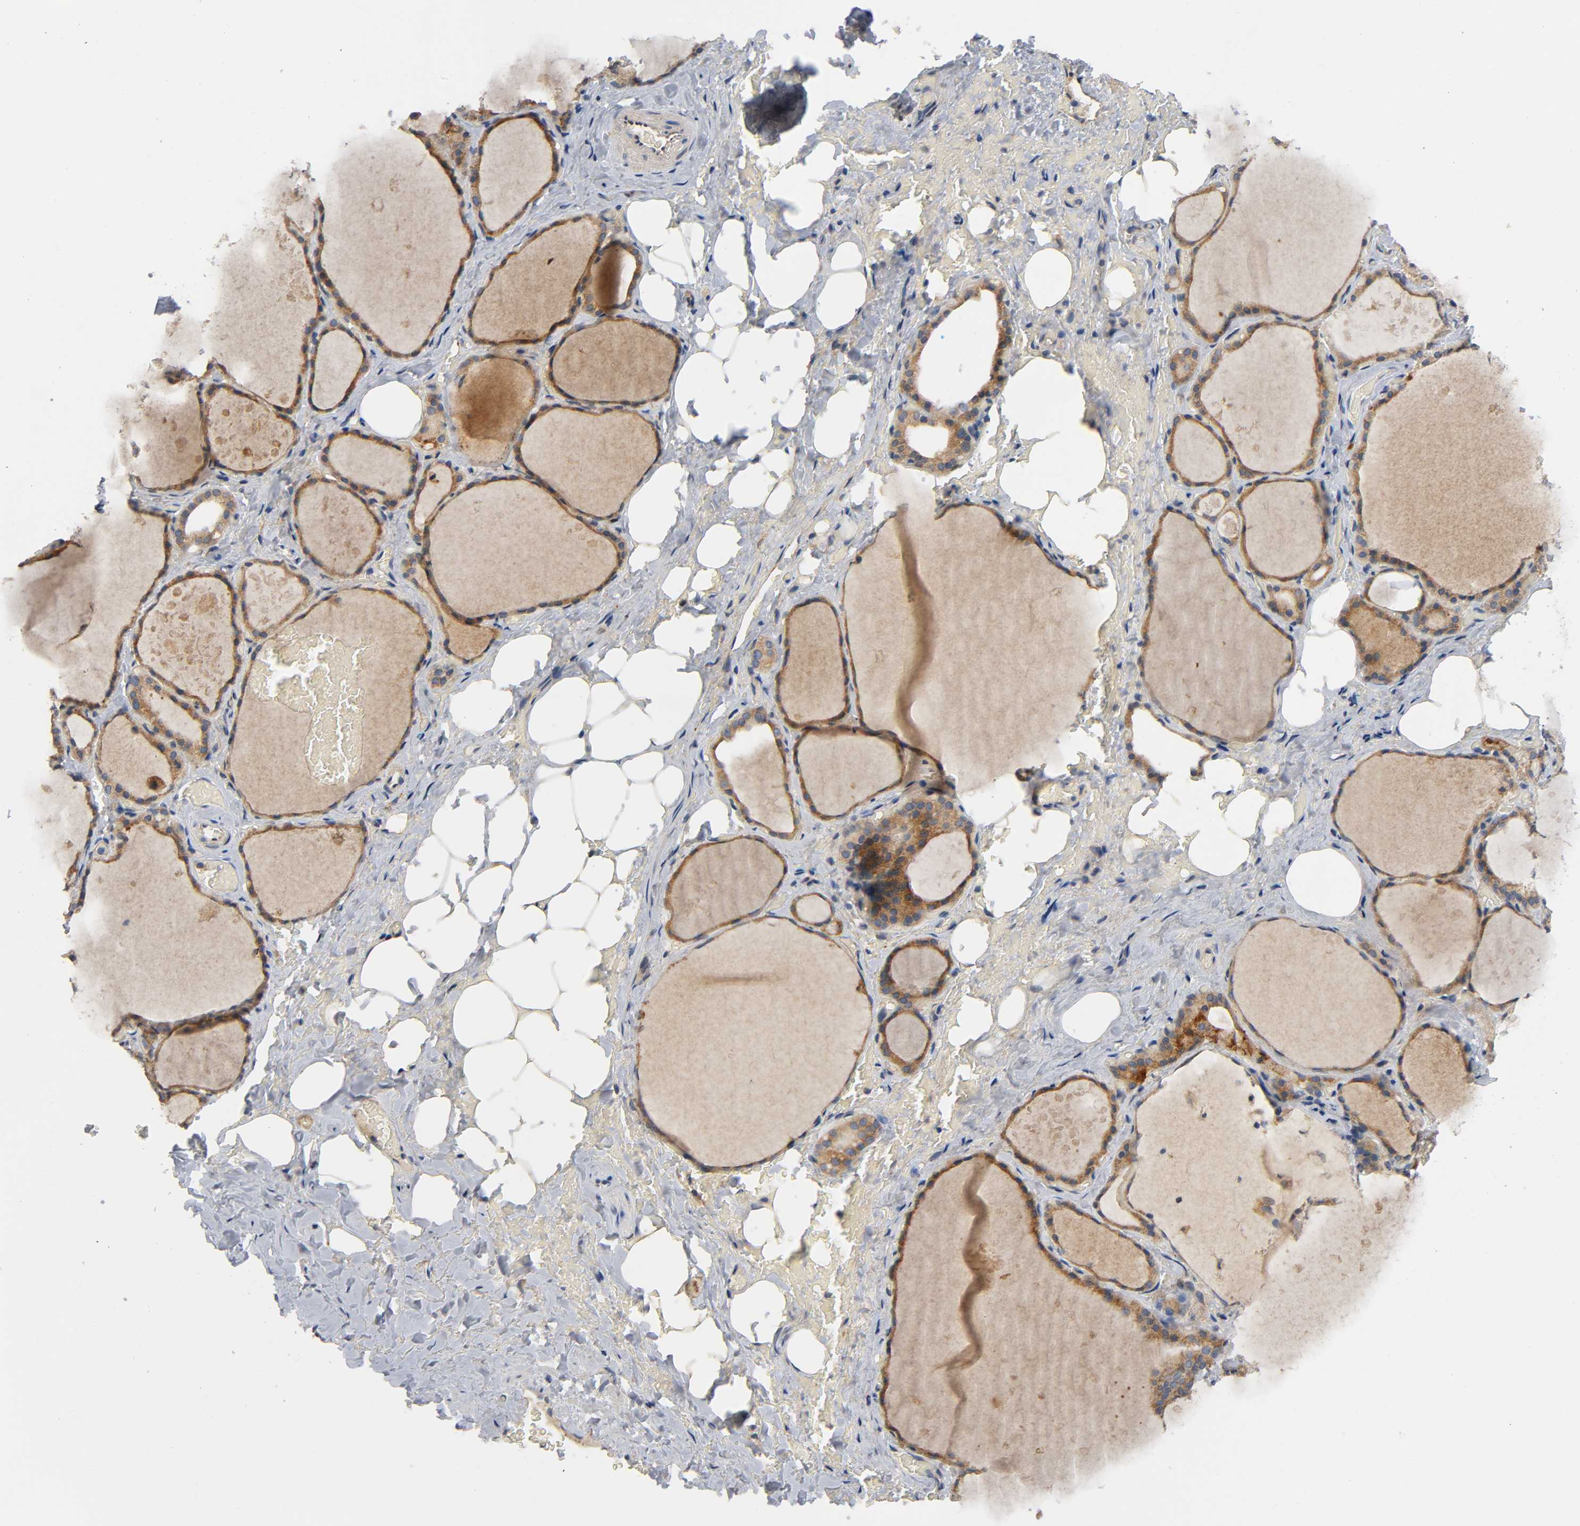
{"staining": {"intensity": "moderate", "quantity": ">75%", "location": "cytoplasmic/membranous"}, "tissue": "thyroid gland", "cell_type": "Glandular cells", "image_type": "normal", "snomed": [{"axis": "morphology", "description": "Normal tissue, NOS"}, {"axis": "topography", "description": "Thyroid gland"}], "caption": "Moderate cytoplasmic/membranous positivity is seen in about >75% of glandular cells in benign thyroid gland.", "gene": "HDAC6", "patient": {"sex": "male", "age": 61}}